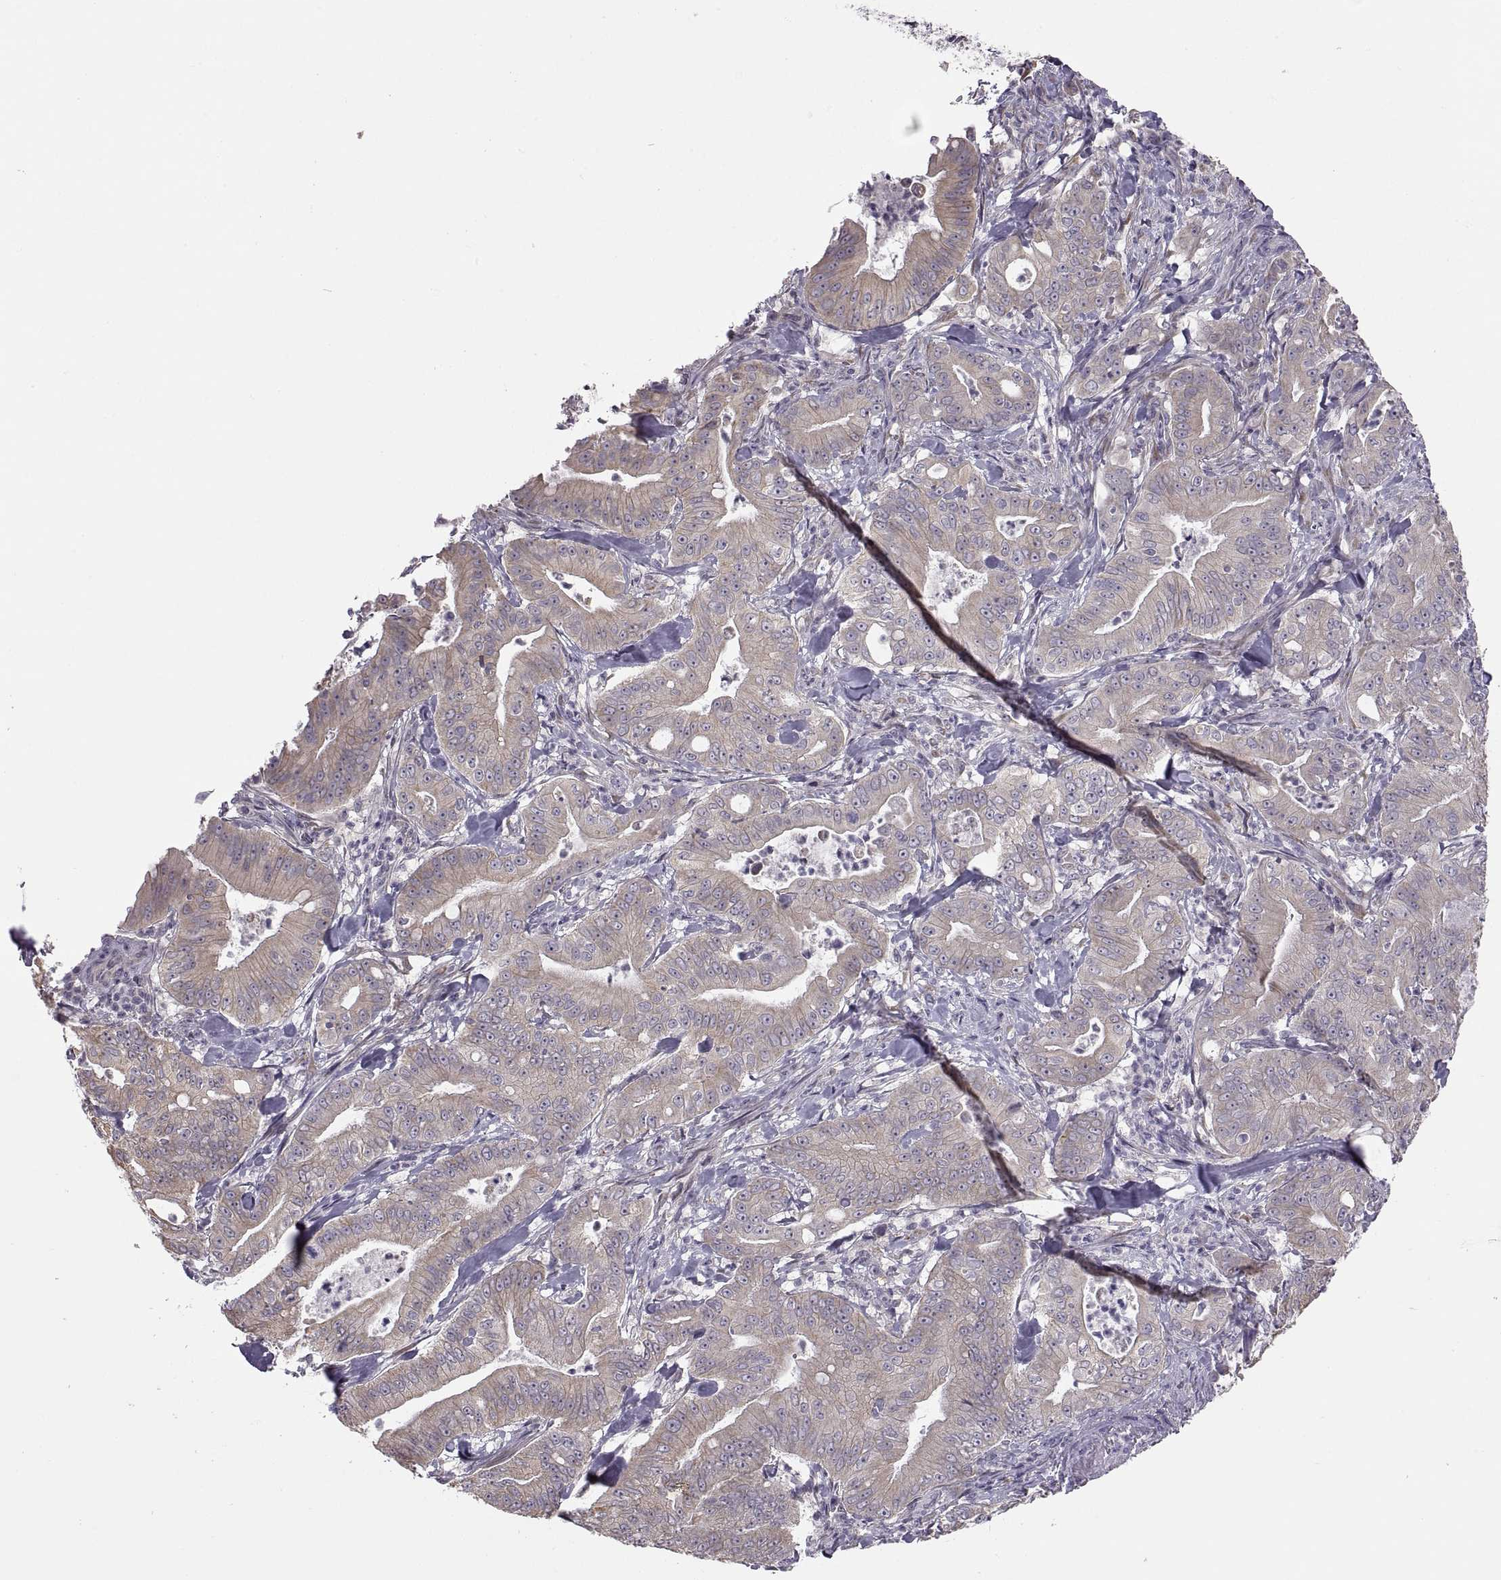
{"staining": {"intensity": "weak", "quantity": ">75%", "location": "cytoplasmic/membranous"}, "tissue": "pancreatic cancer", "cell_type": "Tumor cells", "image_type": "cancer", "snomed": [{"axis": "morphology", "description": "Adenocarcinoma, NOS"}, {"axis": "topography", "description": "Pancreas"}], "caption": "Pancreatic cancer (adenocarcinoma) stained with a brown dye shows weak cytoplasmic/membranous positive staining in approximately >75% of tumor cells.", "gene": "ACSBG2", "patient": {"sex": "male", "age": 71}}